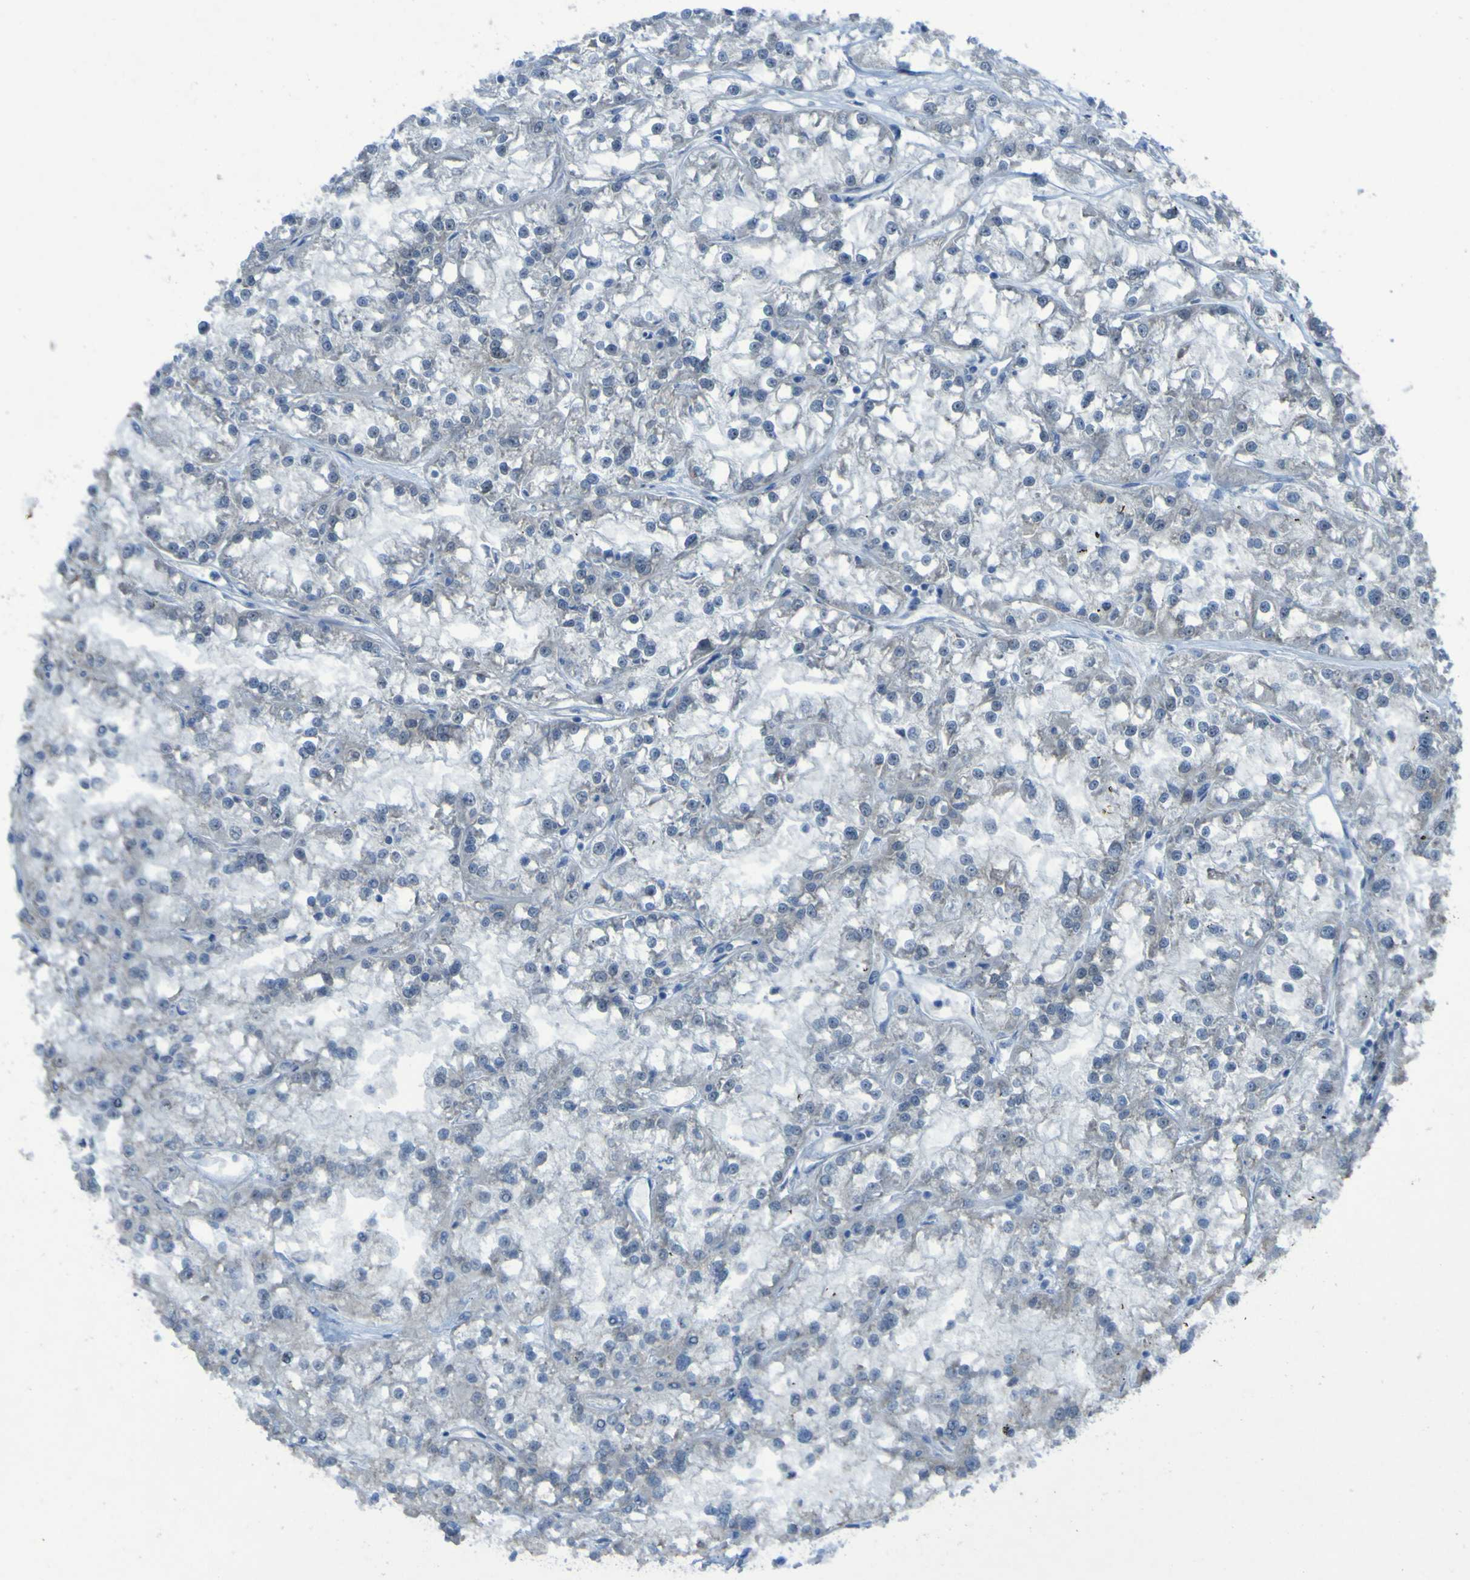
{"staining": {"intensity": "negative", "quantity": "none", "location": "none"}, "tissue": "renal cancer", "cell_type": "Tumor cells", "image_type": "cancer", "snomed": [{"axis": "morphology", "description": "Adenocarcinoma, NOS"}, {"axis": "topography", "description": "Kidney"}], "caption": "Immunohistochemical staining of human adenocarcinoma (renal) reveals no significant positivity in tumor cells.", "gene": "CLDN18", "patient": {"sex": "female", "age": 52}}